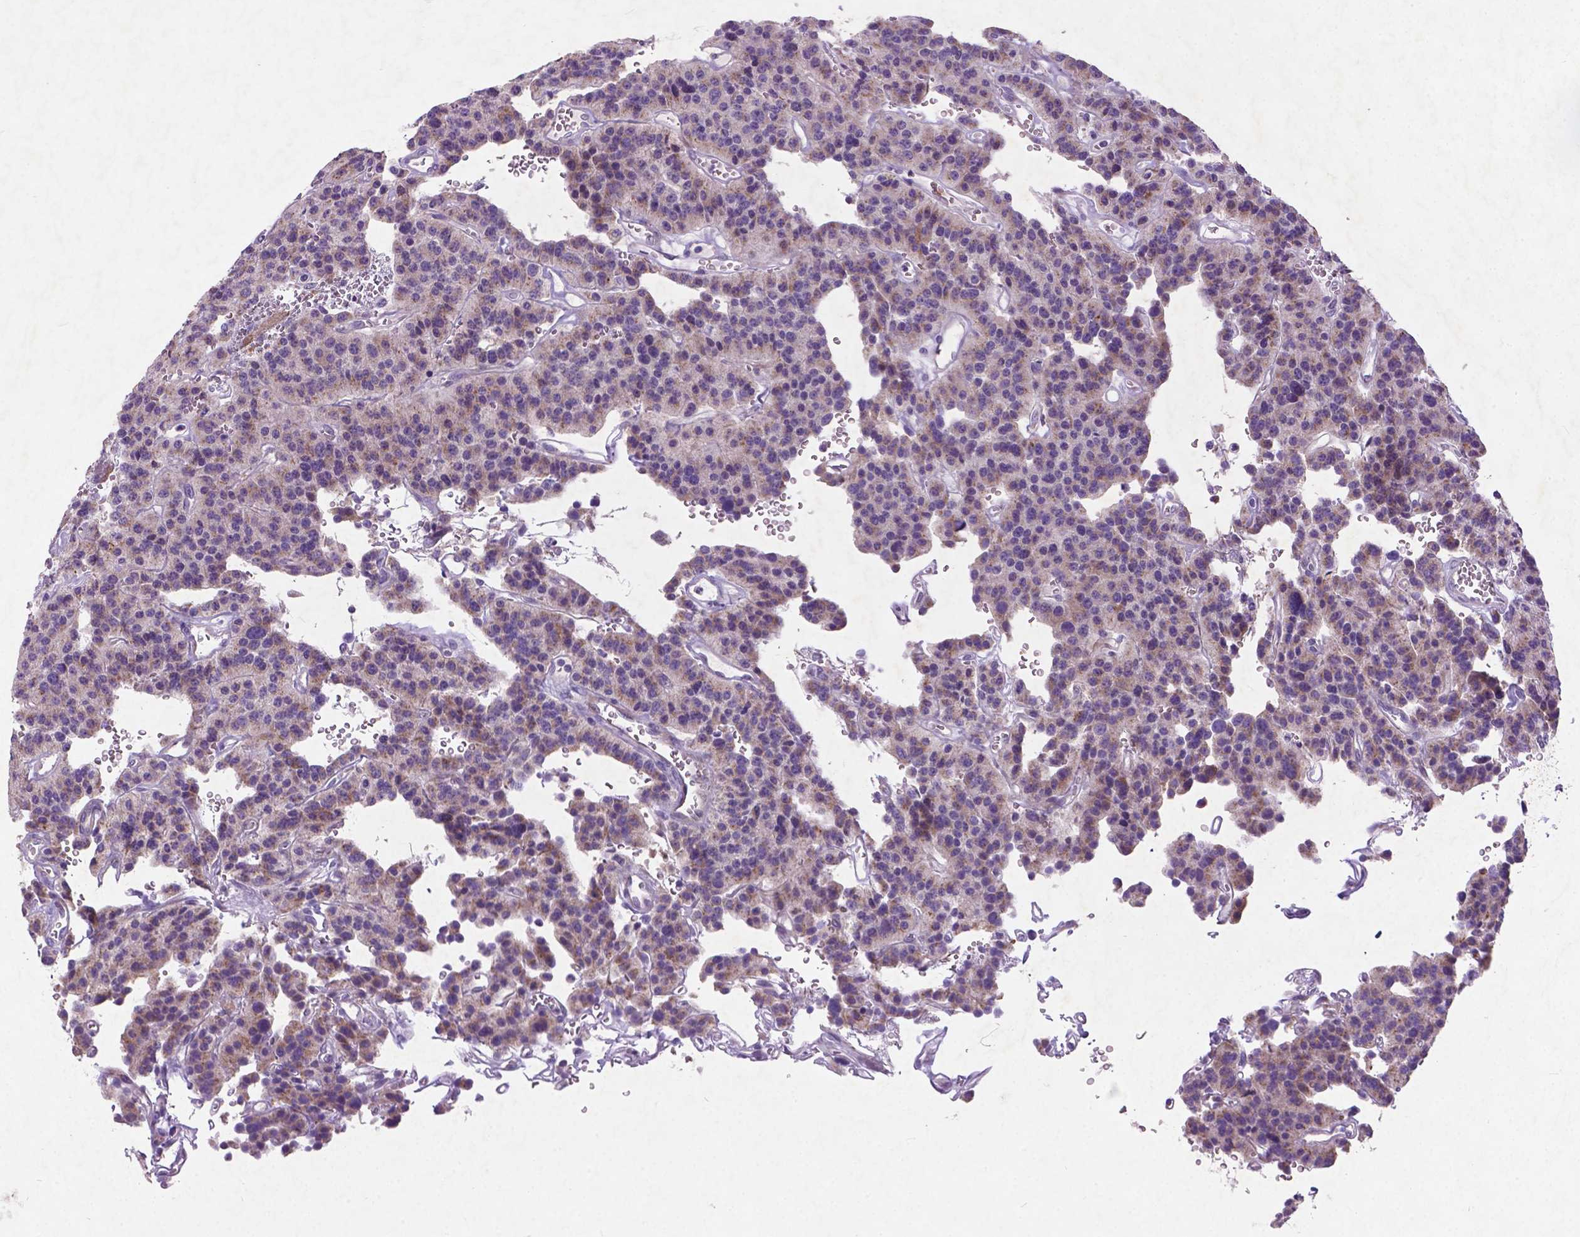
{"staining": {"intensity": "weak", "quantity": ">75%", "location": "cytoplasmic/membranous"}, "tissue": "carcinoid", "cell_type": "Tumor cells", "image_type": "cancer", "snomed": [{"axis": "morphology", "description": "Carcinoid, malignant, NOS"}, {"axis": "topography", "description": "Lung"}], "caption": "Malignant carcinoid stained with a protein marker demonstrates weak staining in tumor cells.", "gene": "ATG4D", "patient": {"sex": "female", "age": 71}}